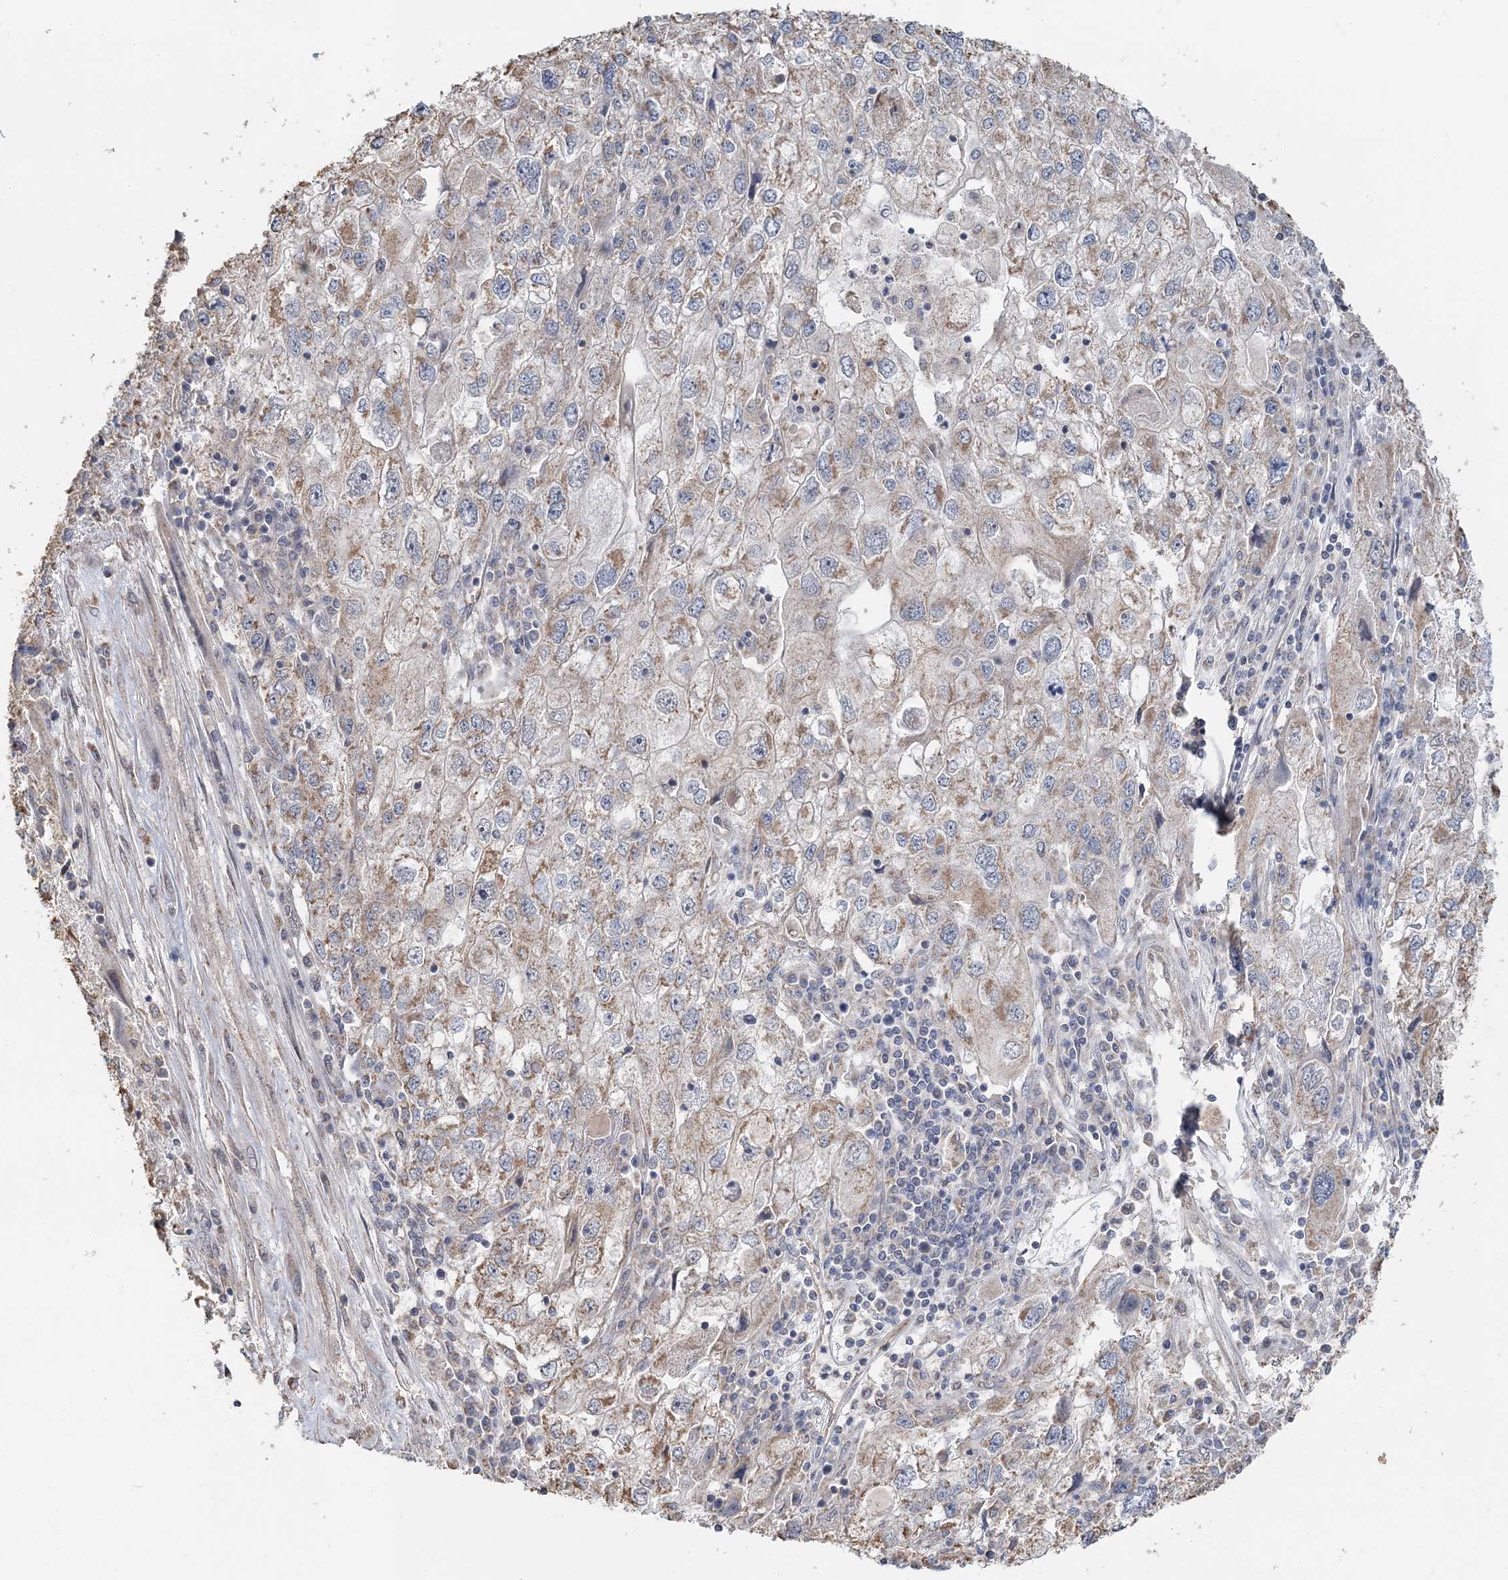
{"staining": {"intensity": "weak", "quantity": "<25%", "location": "cytoplasmic/membranous"}, "tissue": "endometrial cancer", "cell_type": "Tumor cells", "image_type": "cancer", "snomed": [{"axis": "morphology", "description": "Adenocarcinoma, NOS"}, {"axis": "topography", "description": "Endometrium"}], "caption": "This histopathology image is of endometrial adenocarcinoma stained with immunohistochemistry to label a protein in brown with the nuclei are counter-stained blue. There is no positivity in tumor cells. Brightfield microscopy of immunohistochemistry (IHC) stained with DAB (brown) and hematoxylin (blue), captured at high magnification.", "gene": "FBXO38", "patient": {"sex": "female", "age": 49}}